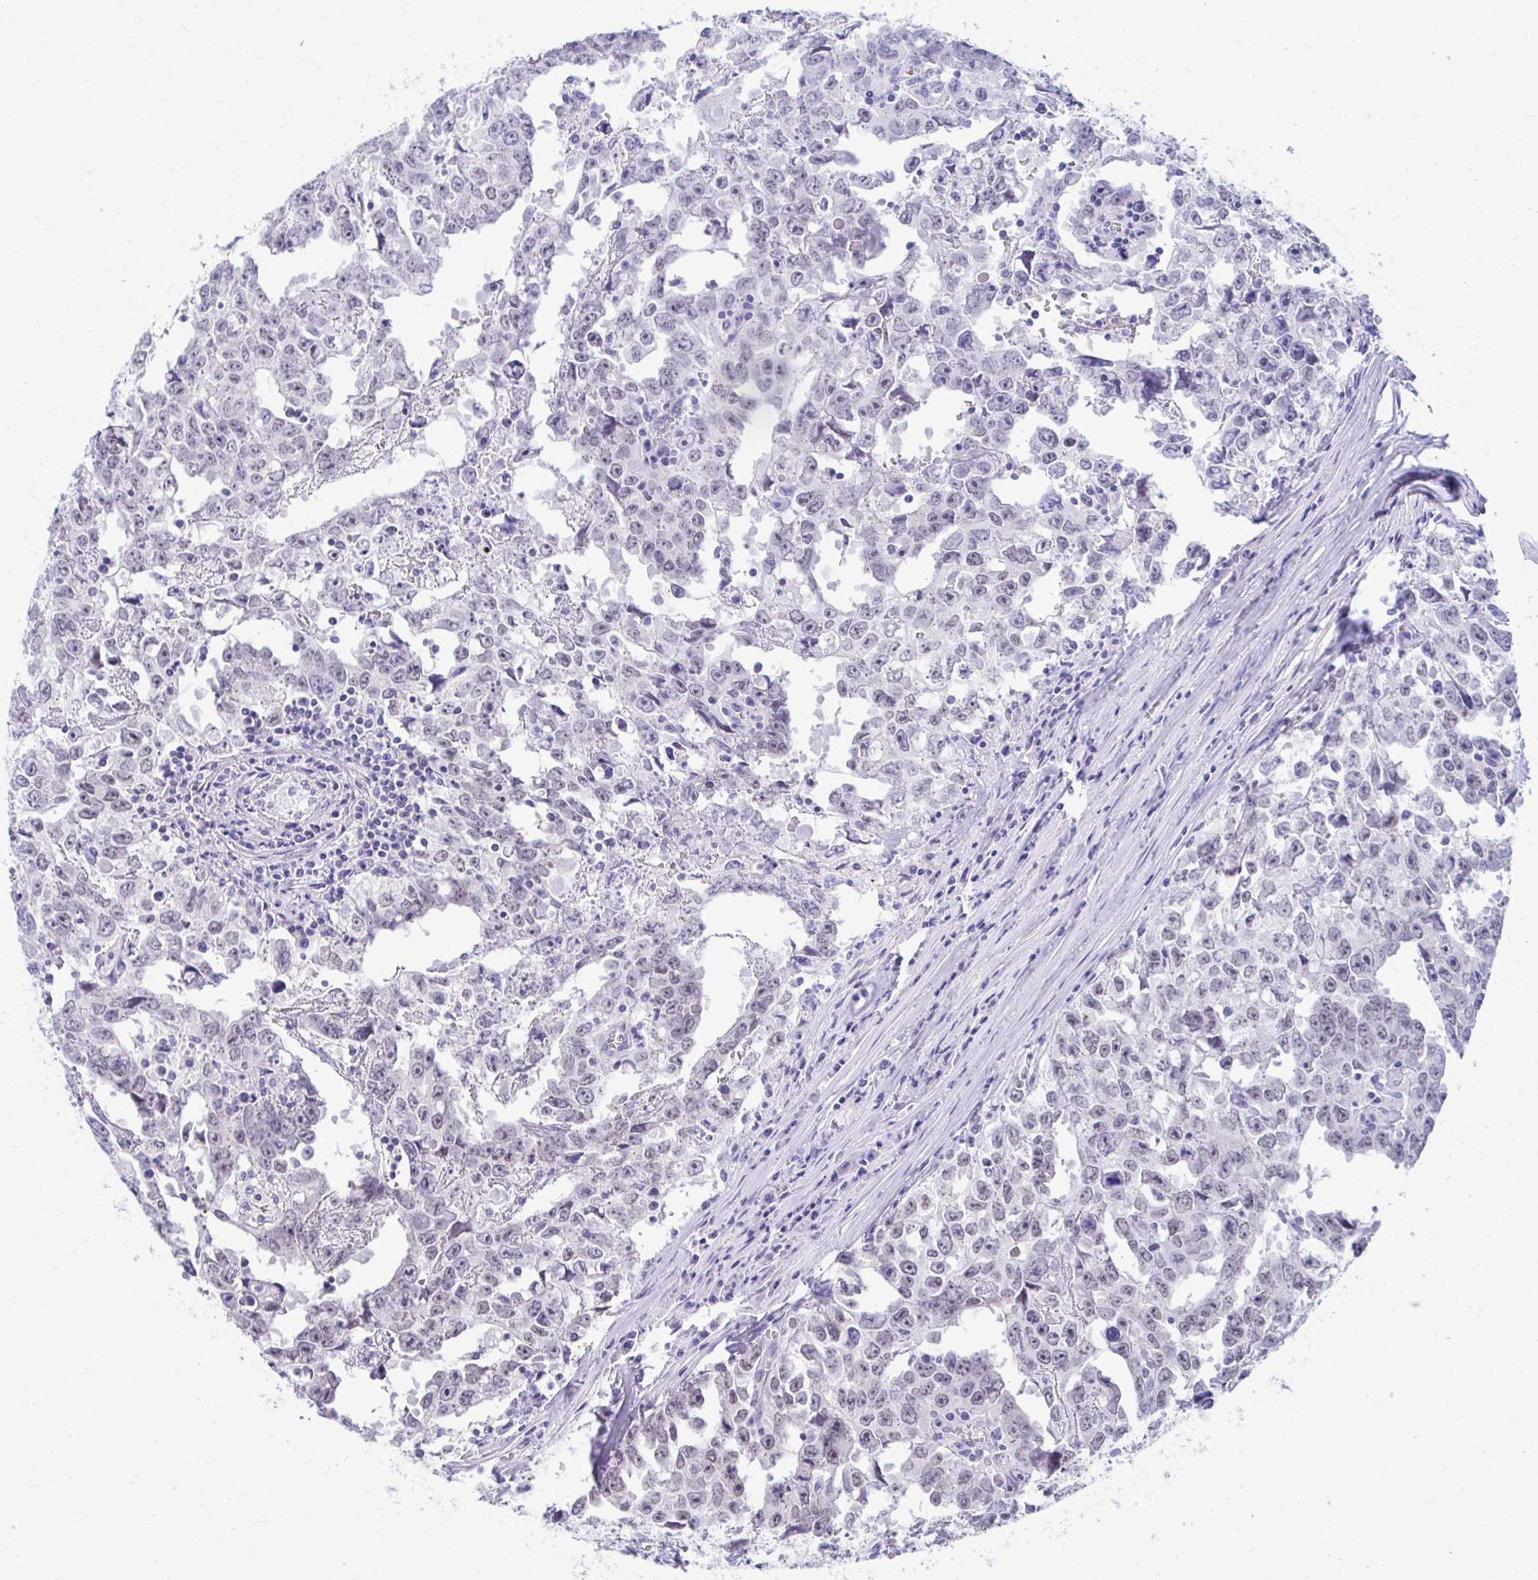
{"staining": {"intensity": "weak", "quantity": "<25%", "location": "nuclear"}, "tissue": "testis cancer", "cell_type": "Tumor cells", "image_type": "cancer", "snomed": [{"axis": "morphology", "description": "Carcinoma, Embryonal, NOS"}, {"axis": "topography", "description": "Testis"}], "caption": "IHC of human testis cancer (embryonal carcinoma) reveals no staining in tumor cells. (DAB (3,3'-diaminobenzidine) immunohistochemistry visualized using brightfield microscopy, high magnification).", "gene": "RADIL", "patient": {"sex": "male", "age": 22}}